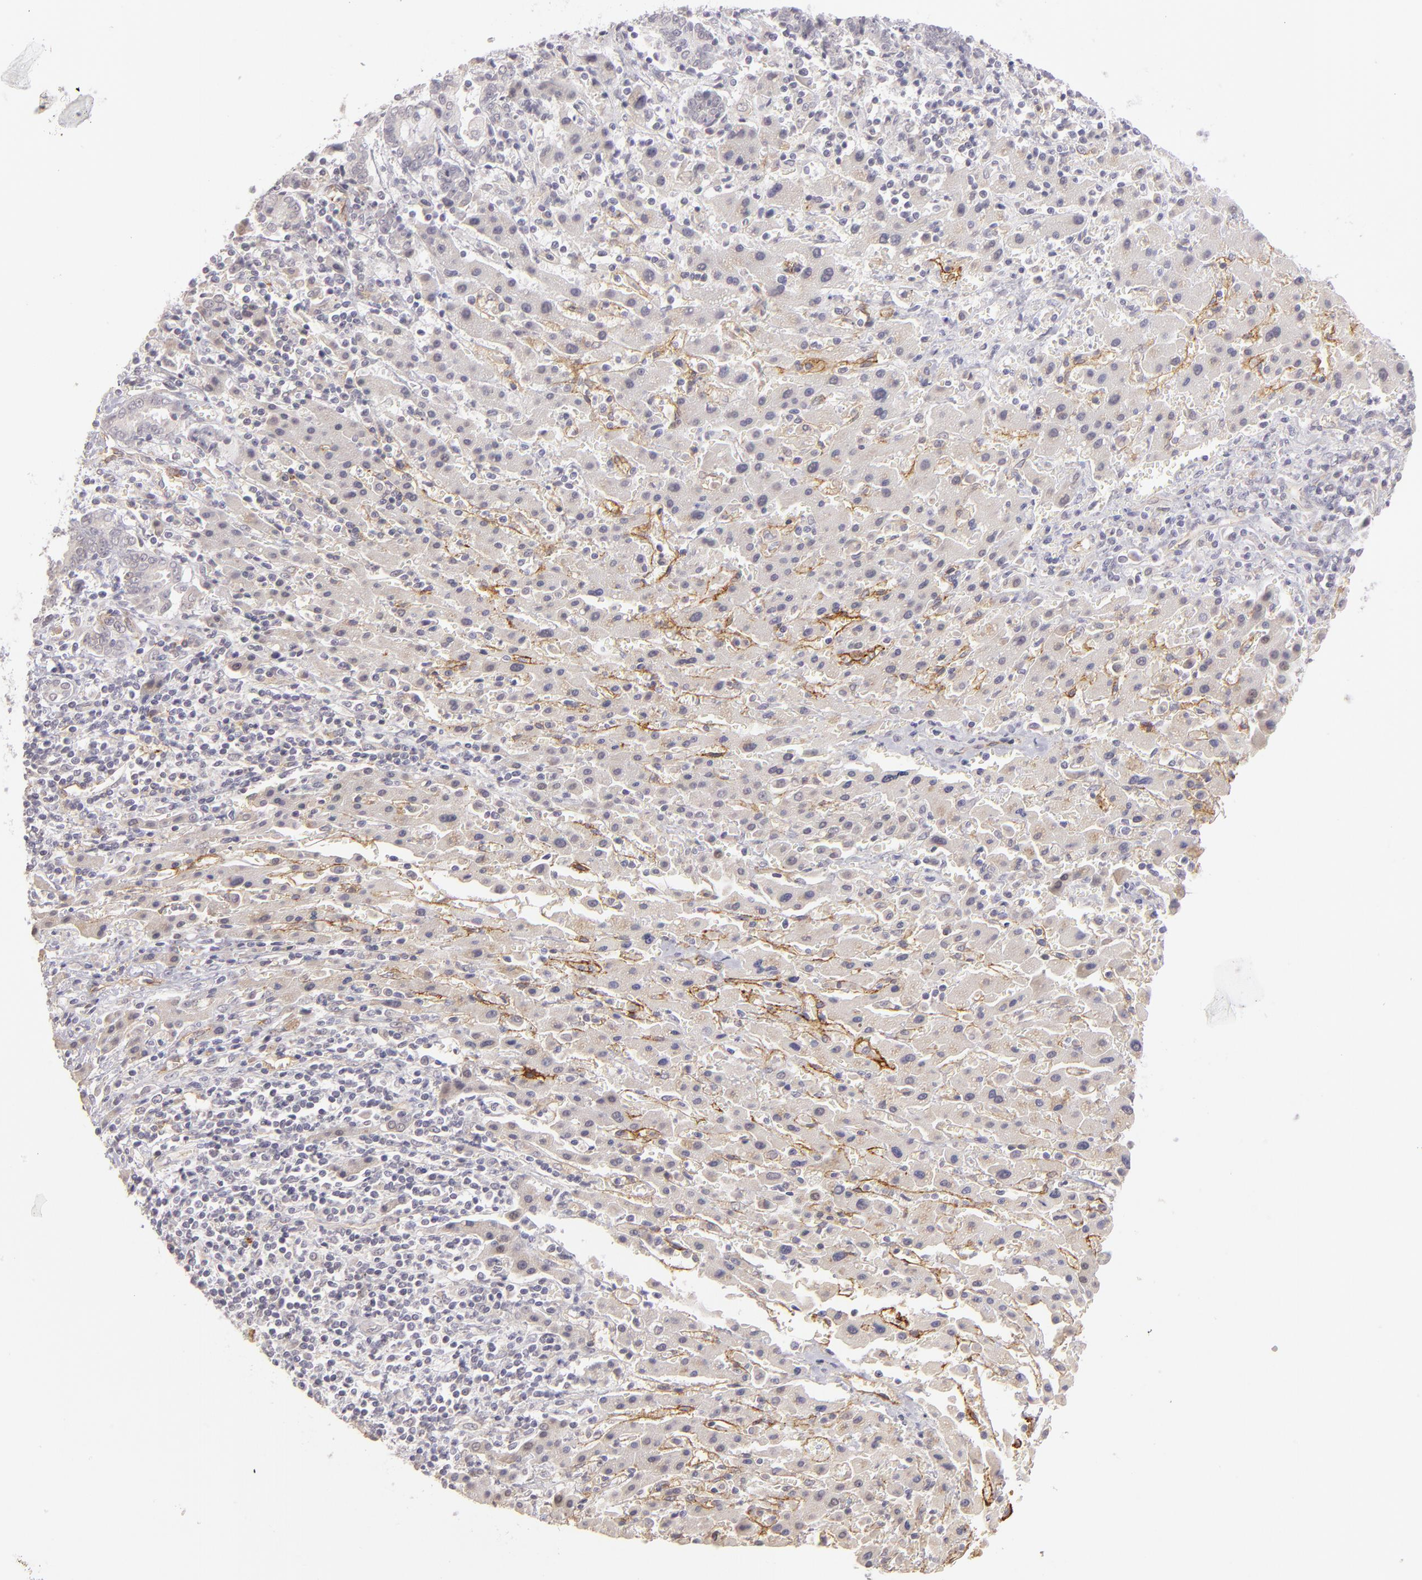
{"staining": {"intensity": "moderate", "quantity": "<25%", "location": "cytoplasmic/membranous"}, "tissue": "liver cancer", "cell_type": "Tumor cells", "image_type": "cancer", "snomed": [{"axis": "morphology", "description": "Cholangiocarcinoma"}, {"axis": "topography", "description": "Liver"}], "caption": "A low amount of moderate cytoplasmic/membranous expression is identified in approximately <25% of tumor cells in liver cancer tissue.", "gene": "THBD", "patient": {"sex": "male", "age": 57}}